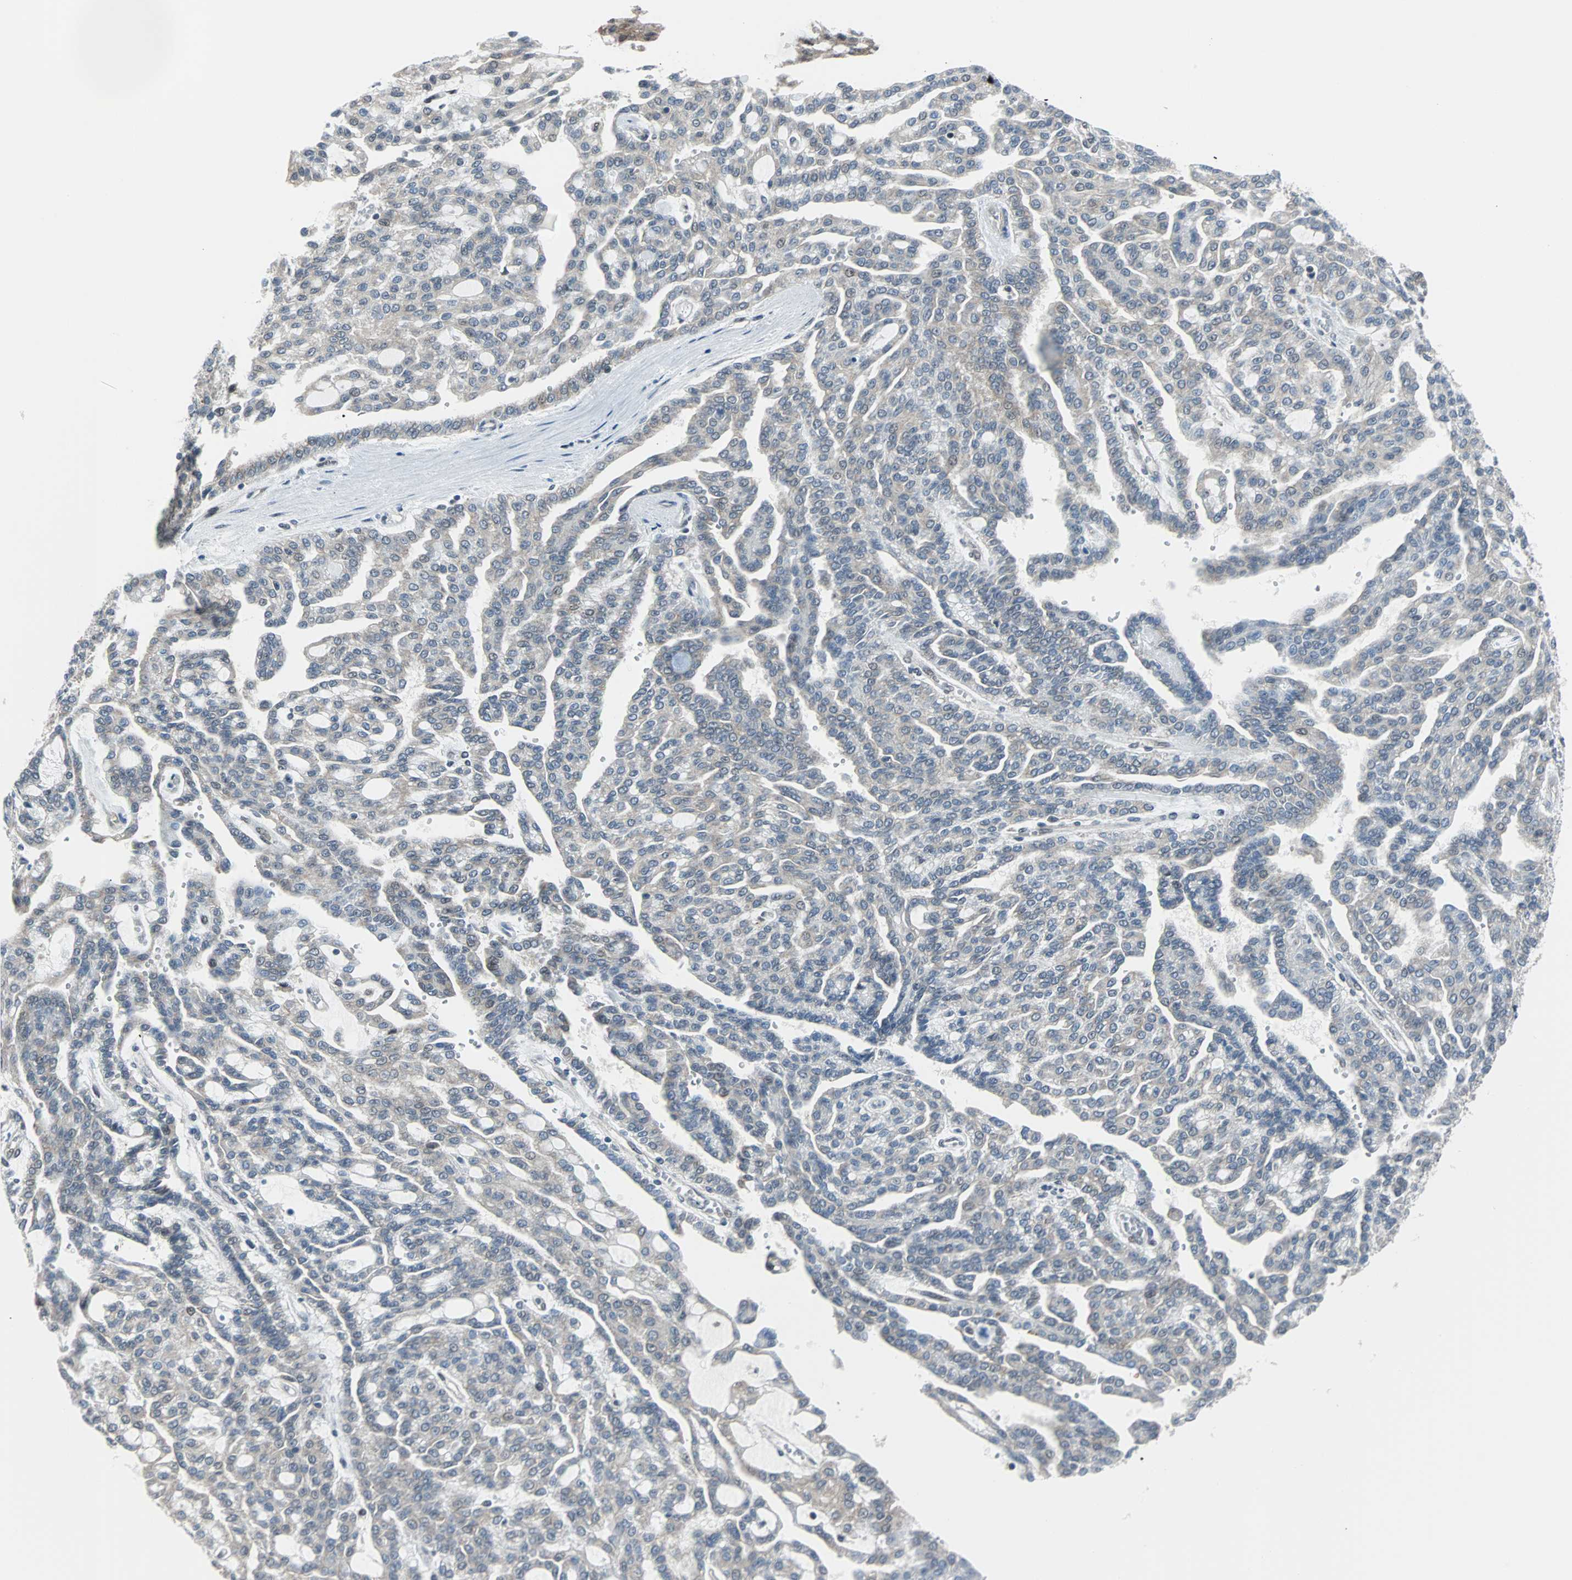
{"staining": {"intensity": "negative", "quantity": "none", "location": "none"}, "tissue": "renal cancer", "cell_type": "Tumor cells", "image_type": "cancer", "snomed": [{"axis": "morphology", "description": "Adenocarcinoma, NOS"}, {"axis": "topography", "description": "Kidney"}], "caption": "This is an IHC image of renal cancer. There is no positivity in tumor cells.", "gene": "VCP", "patient": {"sex": "male", "age": 63}}